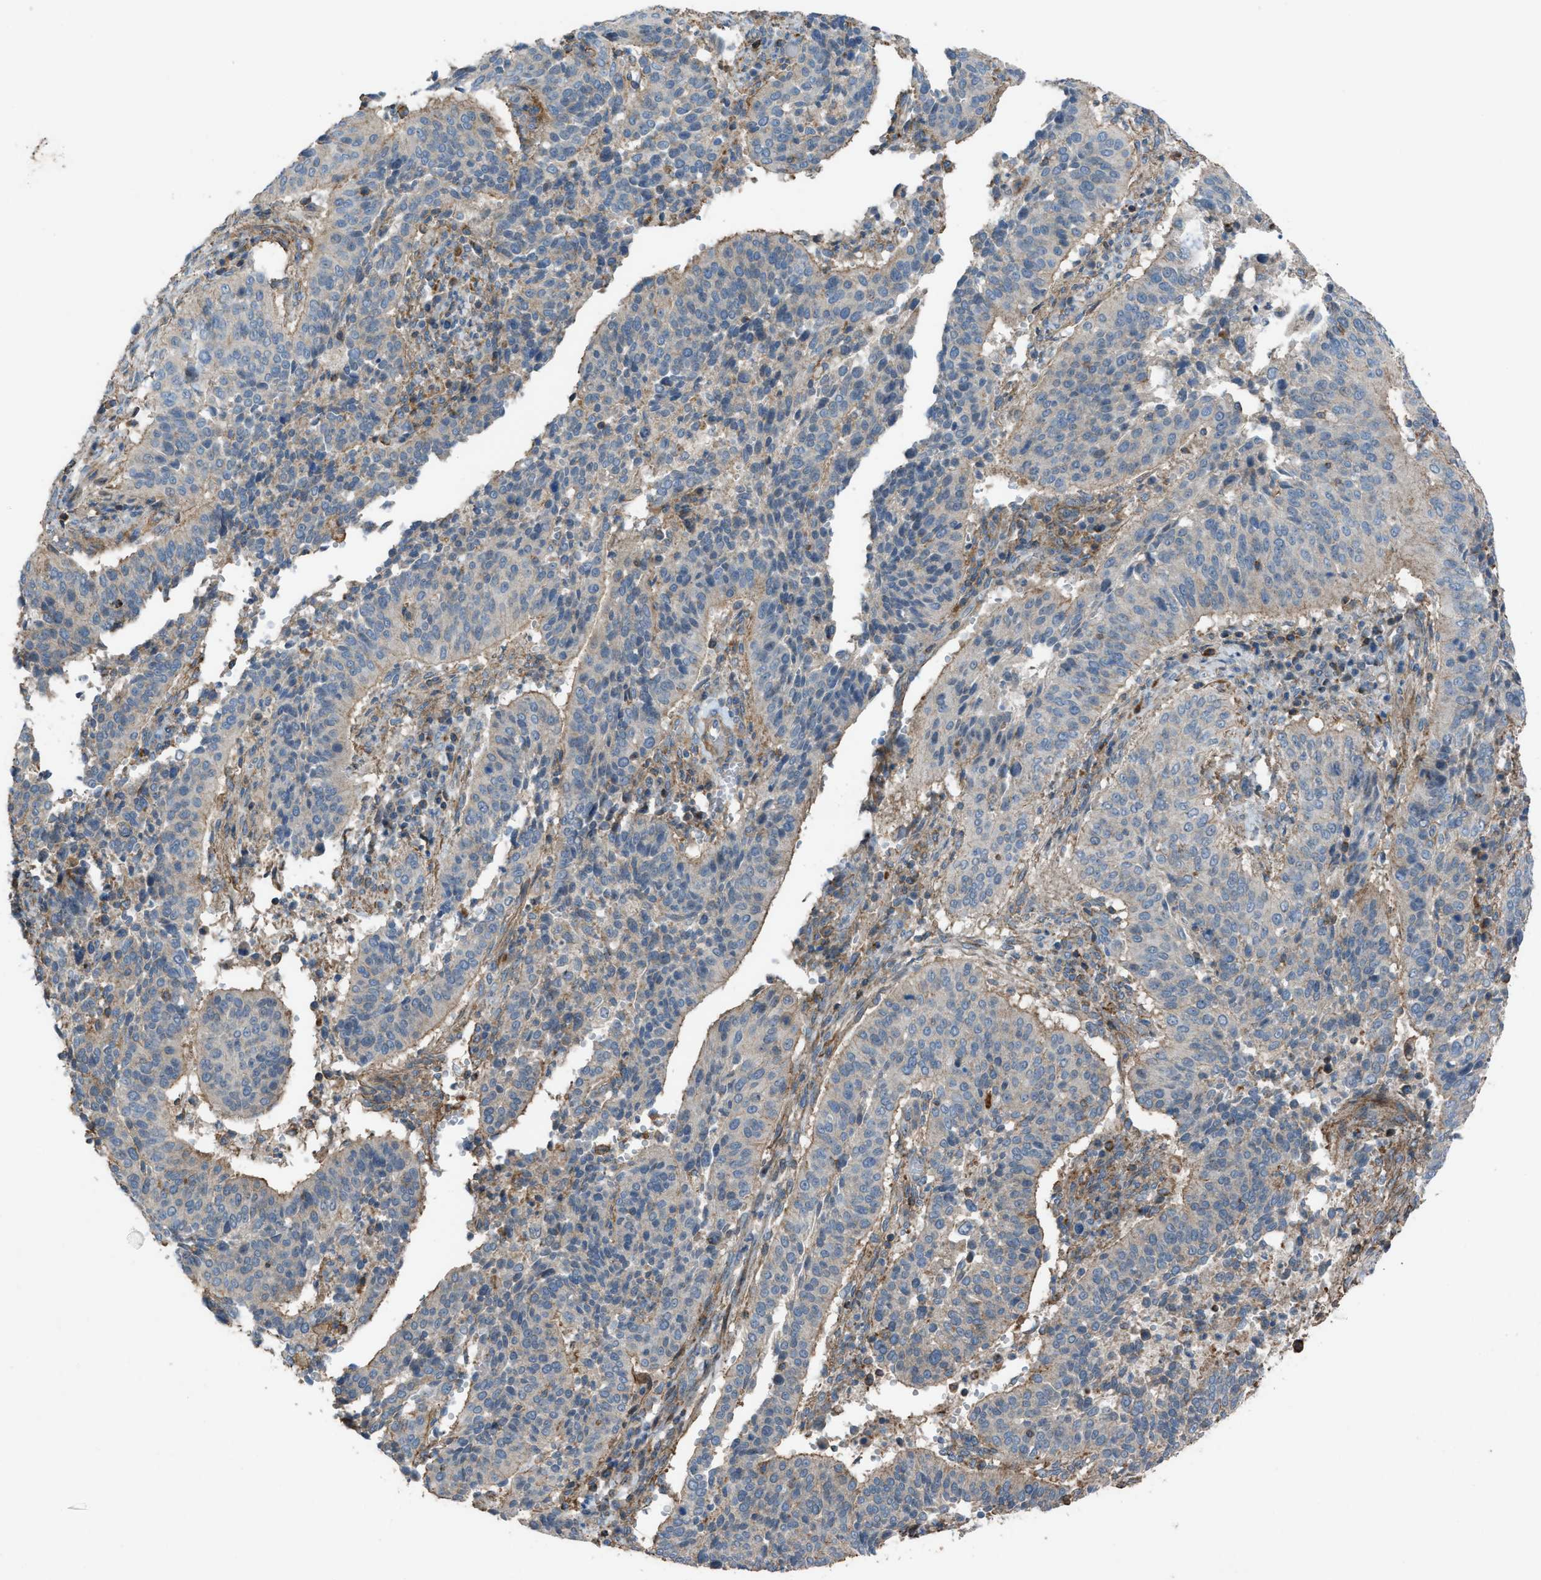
{"staining": {"intensity": "weak", "quantity": "25%-75%", "location": "cytoplasmic/membranous"}, "tissue": "cervical cancer", "cell_type": "Tumor cells", "image_type": "cancer", "snomed": [{"axis": "morphology", "description": "Normal tissue, NOS"}, {"axis": "morphology", "description": "Squamous cell carcinoma, NOS"}, {"axis": "topography", "description": "Cervix"}], "caption": "Cervical cancer stained for a protein (brown) shows weak cytoplasmic/membranous positive positivity in approximately 25%-75% of tumor cells.", "gene": "NCK2", "patient": {"sex": "female", "age": 39}}